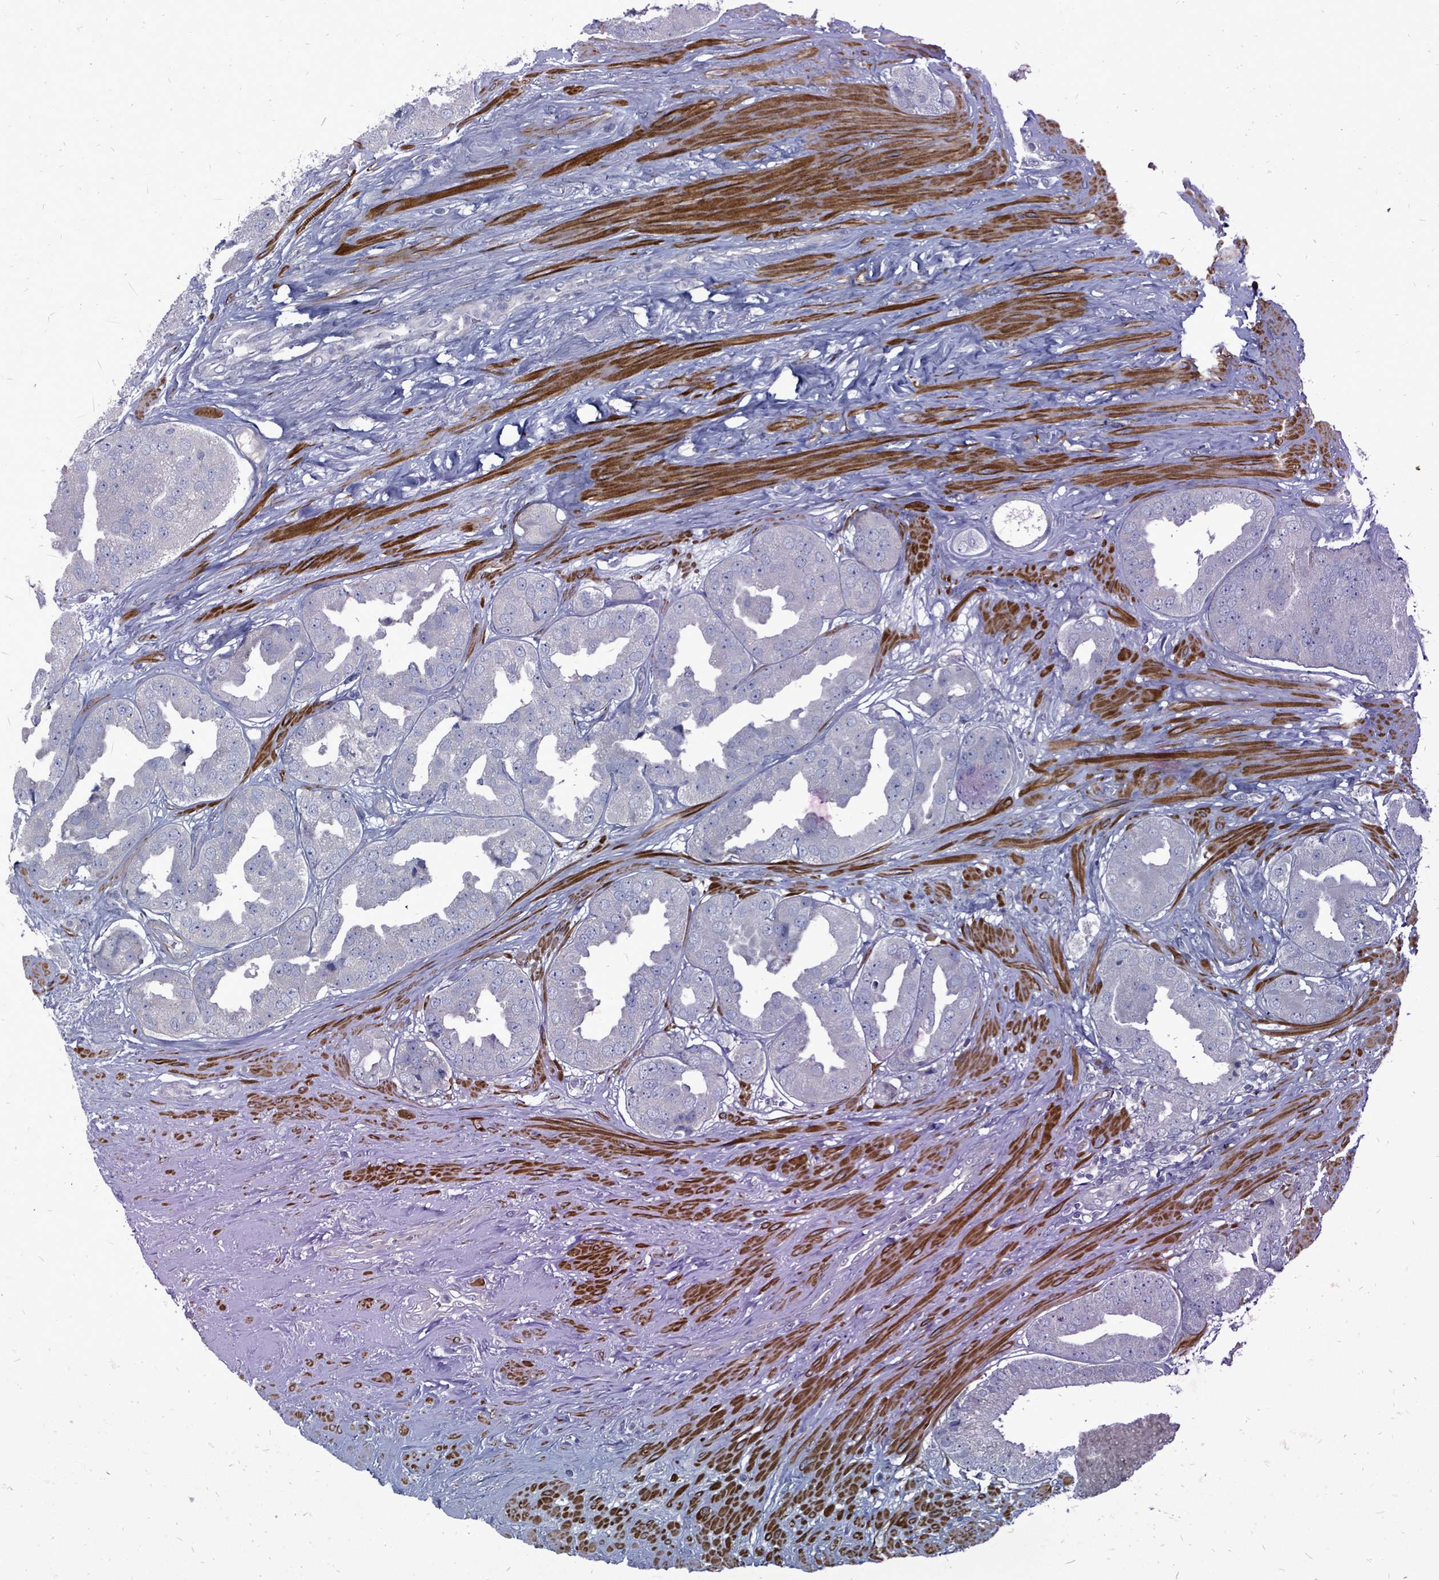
{"staining": {"intensity": "negative", "quantity": "none", "location": "none"}, "tissue": "prostate cancer", "cell_type": "Tumor cells", "image_type": "cancer", "snomed": [{"axis": "morphology", "description": "Adenocarcinoma, High grade"}, {"axis": "topography", "description": "Prostate"}], "caption": "Prostate cancer was stained to show a protein in brown. There is no significant positivity in tumor cells.", "gene": "ARGFX", "patient": {"sex": "male", "age": 63}}